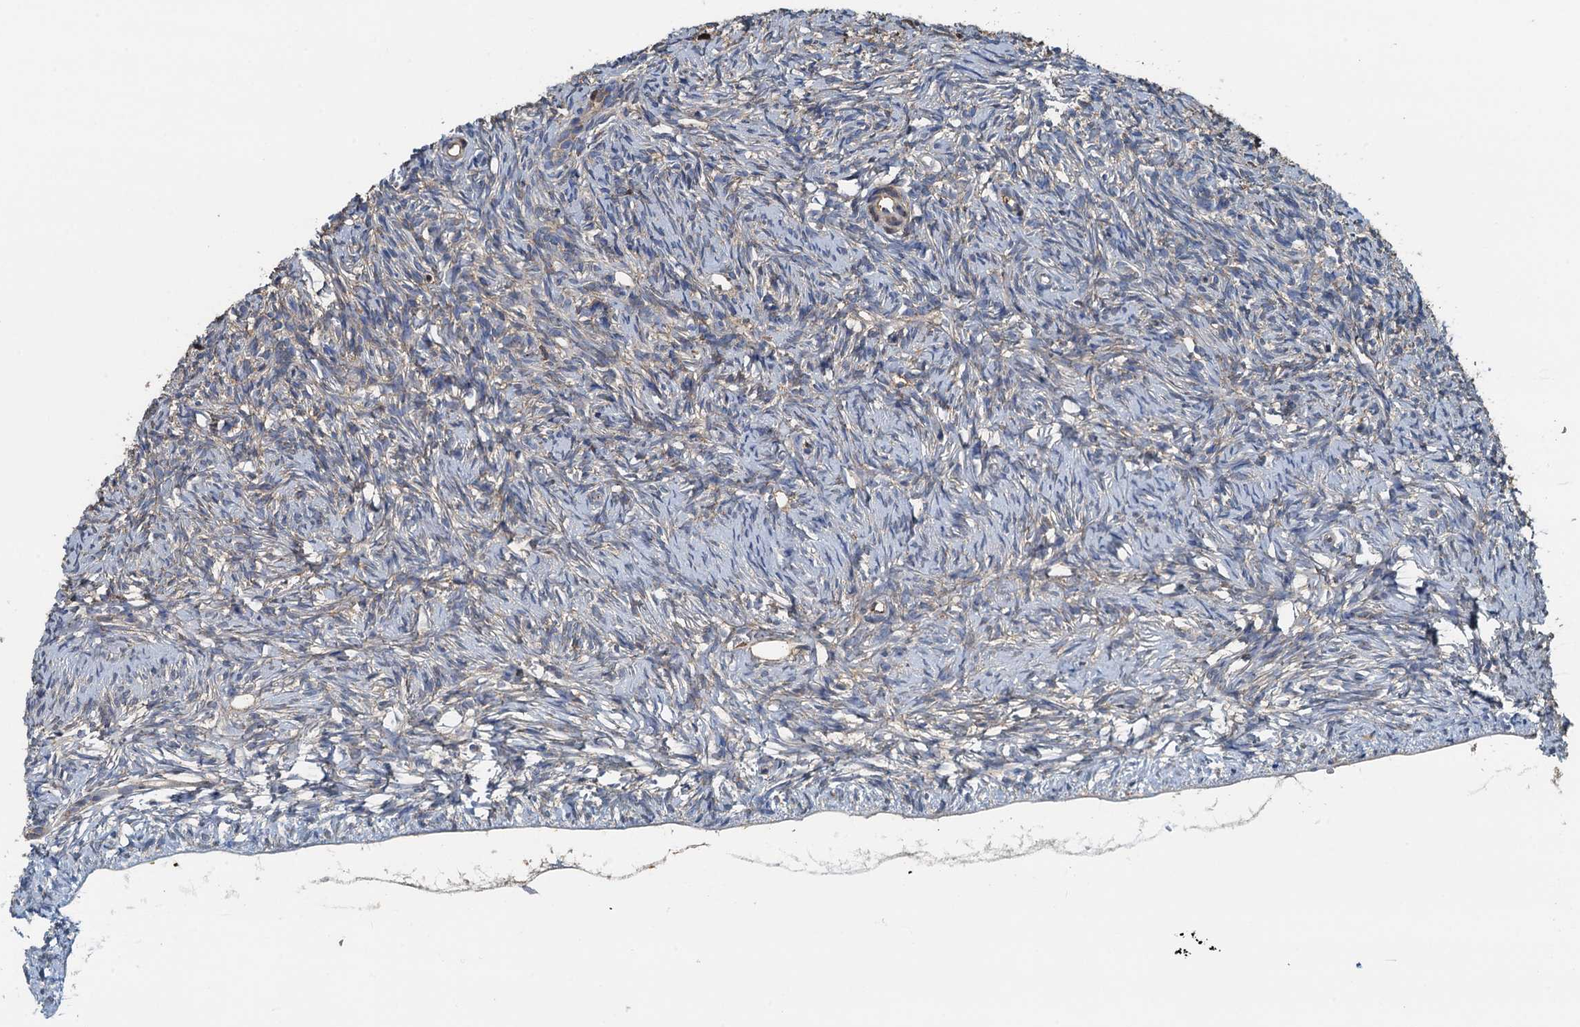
{"staining": {"intensity": "weak", "quantity": "<25%", "location": "cytoplasmic/membranous"}, "tissue": "ovary", "cell_type": "Ovarian stroma cells", "image_type": "normal", "snomed": [{"axis": "morphology", "description": "Normal tissue, NOS"}, {"axis": "topography", "description": "Ovary"}], "caption": "IHC histopathology image of benign ovary: ovary stained with DAB (3,3'-diaminobenzidine) displays no significant protein staining in ovarian stroma cells.", "gene": "LSM14B", "patient": {"sex": "female", "age": 51}}